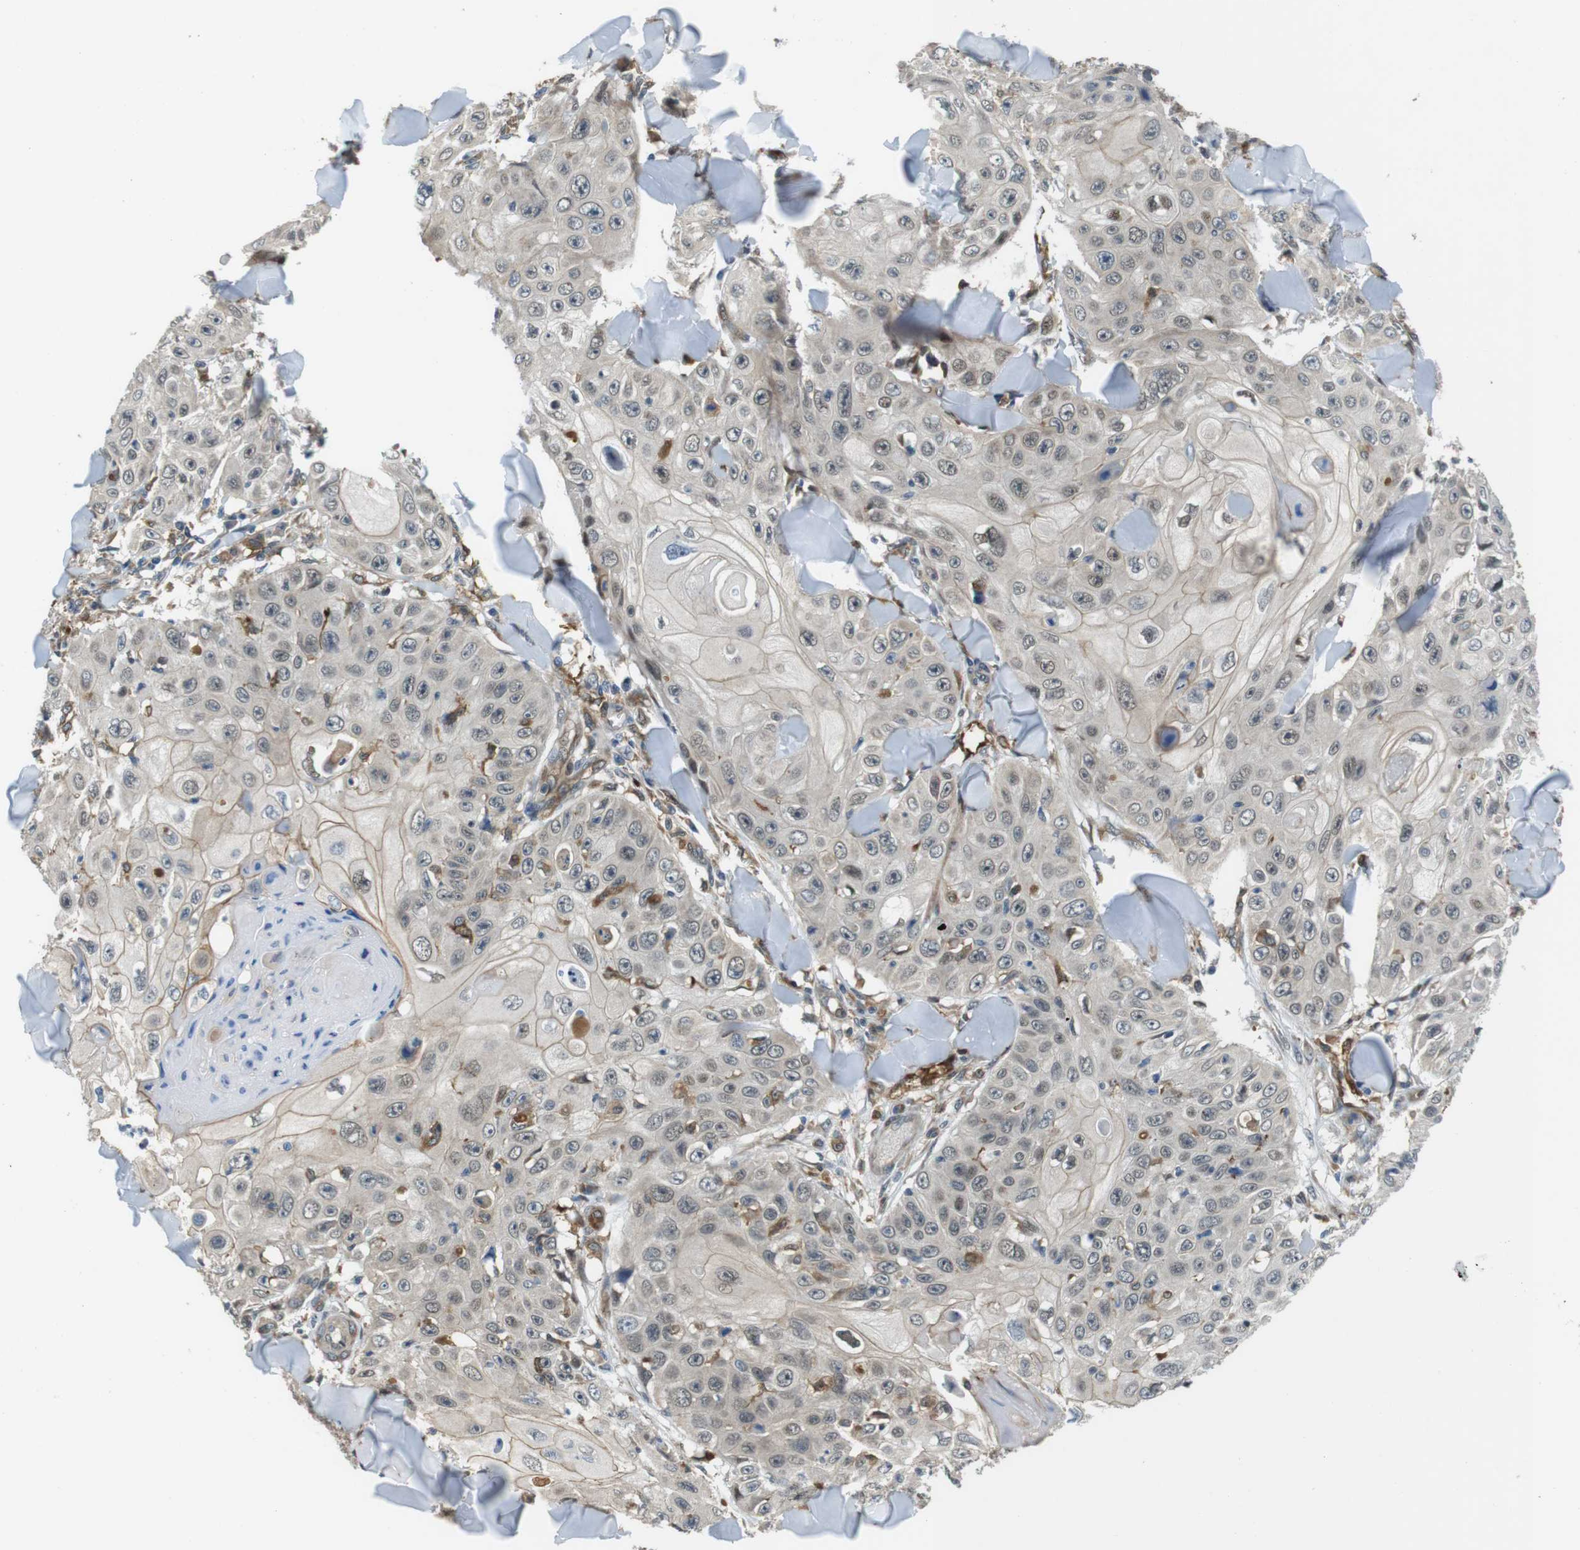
{"staining": {"intensity": "moderate", "quantity": "<25%", "location": "cytoplasmic/membranous"}, "tissue": "skin cancer", "cell_type": "Tumor cells", "image_type": "cancer", "snomed": [{"axis": "morphology", "description": "Squamous cell carcinoma, NOS"}, {"axis": "topography", "description": "Skin"}], "caption": "Immunohistochemistry photomicrograph of human skin squamous cell carcinoma stained for a protein (brown), which shows low levels of moderate cytoplasmic/membranous positivity in approximately <25% of tumor cells.", "gene": "PALD1", "patient": {"sex": "male", "age": 86}}